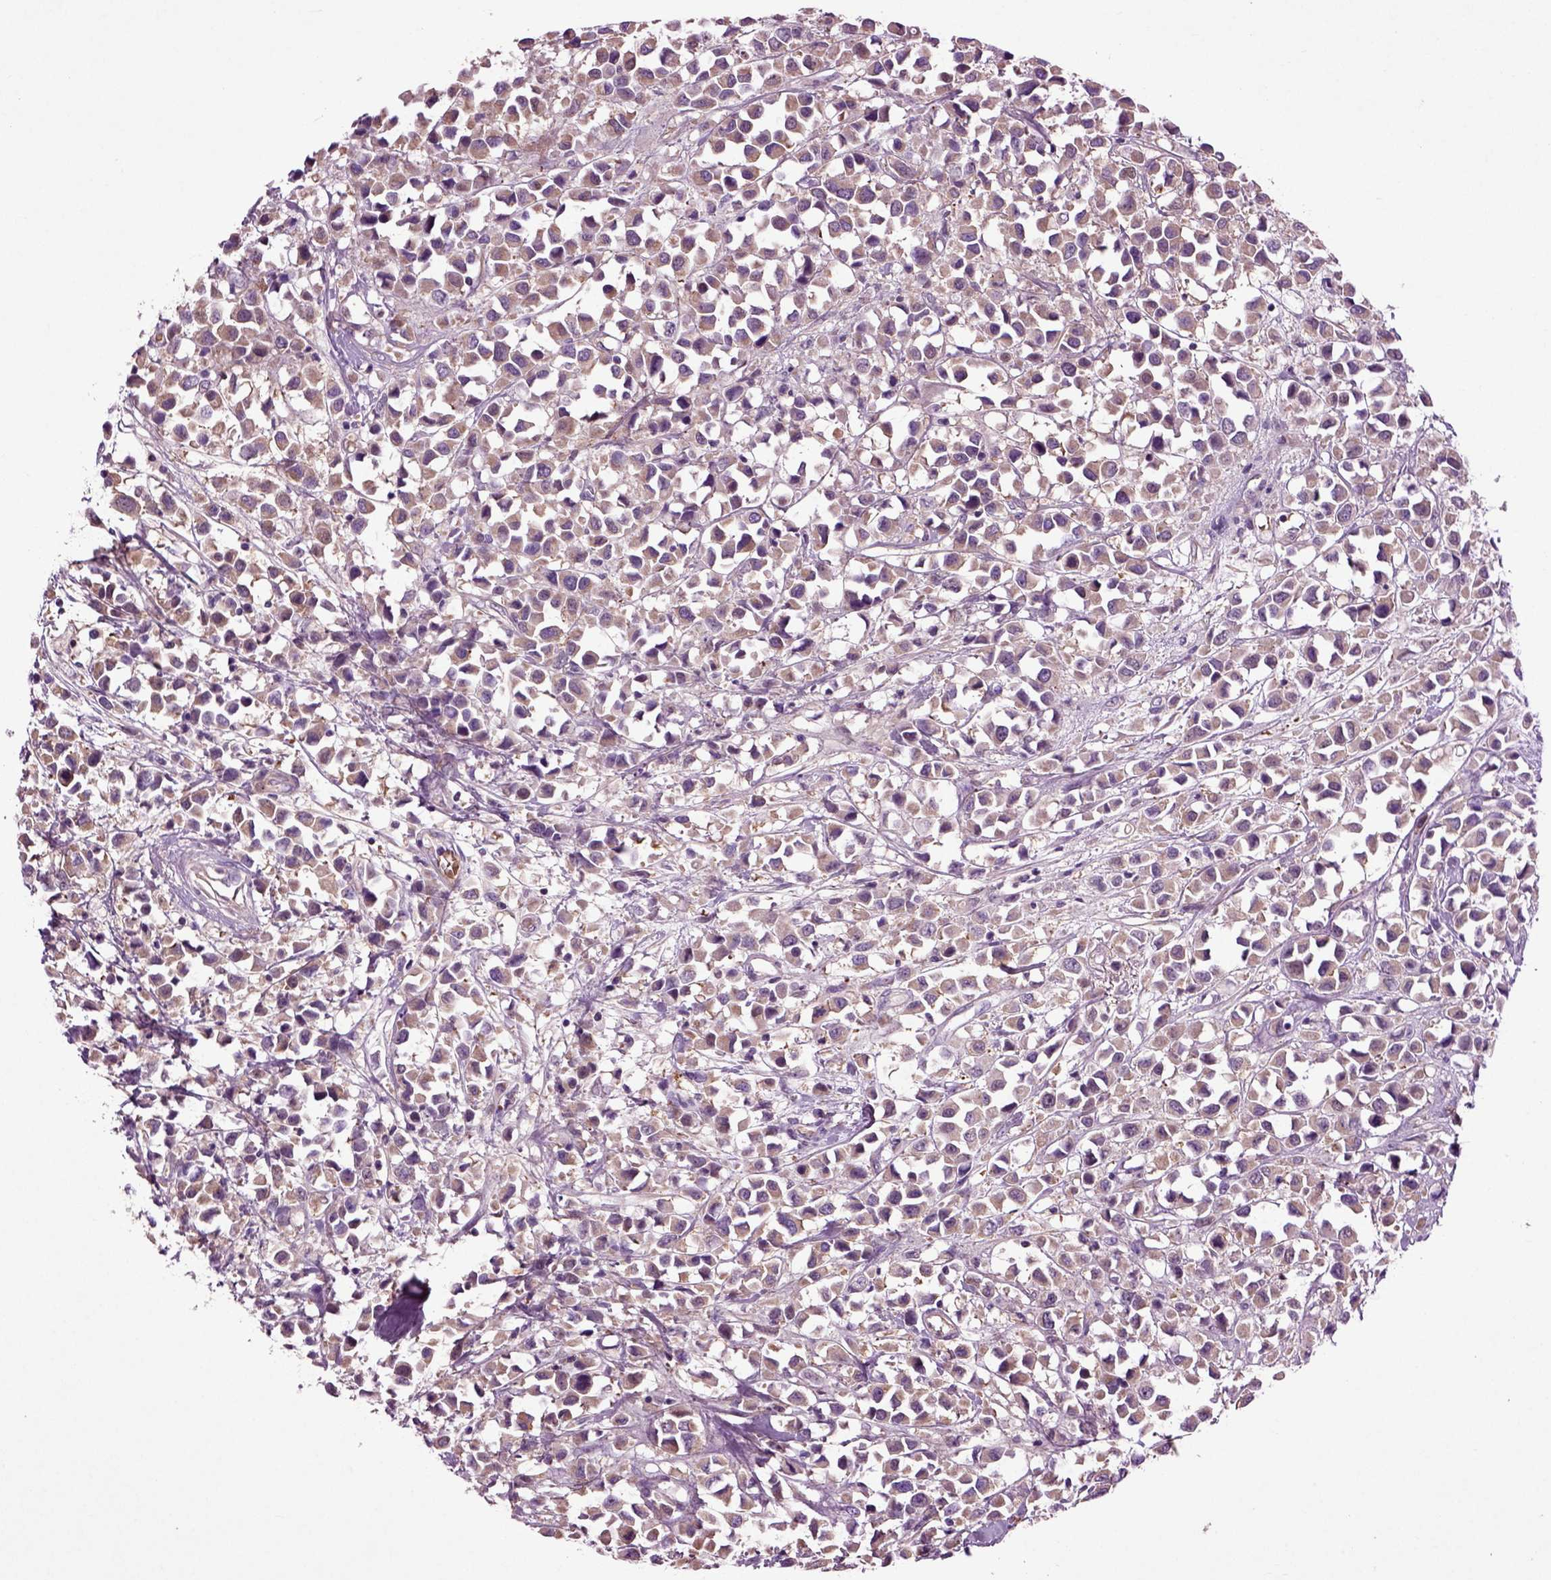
{"staining": {"intensity": "moderate", "quantity": ">75%", "location": "cytoplasmic/membranous"}, "tissue": "breast cancer", "cell_type": "Tumor cells", "image_type": "cancer", "snomed": [{"axis": "morphology", "description": "Duct carcinoma"}, {"axis": "topography", "description": "Breast"}], "caption": "A brown stain labels moderate cytoplasmic/membranous expression of a protein in breast cancer tumor cells.", "gene": "SPON1", "patient": {"sex": "female", "age": 61}}